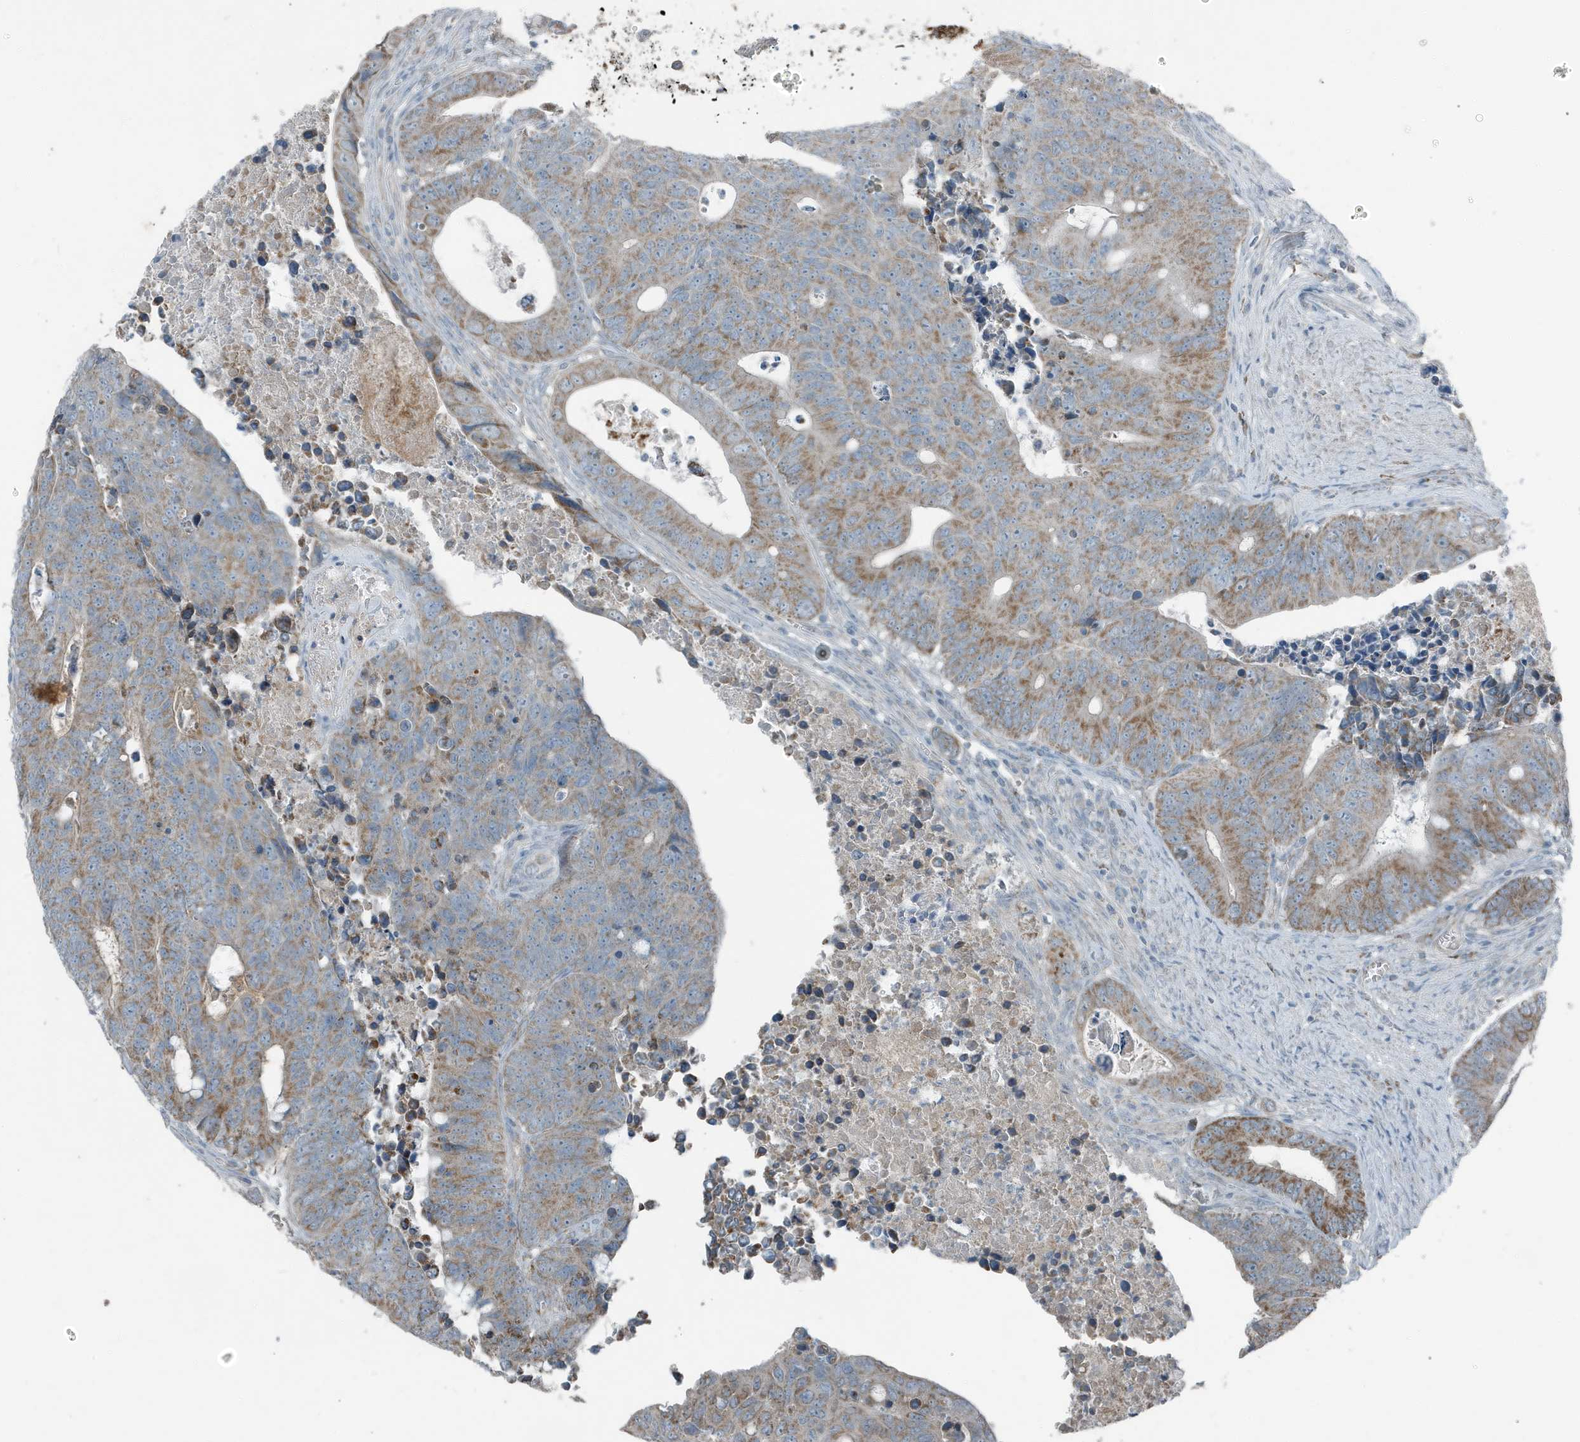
{"staining": {"intensity": "moderate", "quantity": ">75%", "location": "cytoplasmic/membranous"}, "tissue": "colorectal cancer", "cell_type": "Tumor cells", "image_type": "cancer", "snomed": [{"axis": "morphology", "description": "Adenocarcinoma, NOS"}, {"axis": "topography", "description": "Colon"}], "caption": "Immunohistochemistry micrograph of colorectal cancer stained for a protein (brown), which demonstrates medium levels of moderate cytoplasmic/membranous expression in approximately >75% of tumor cells.", "gene": "MT-CYB", "patient": {"sex": "male", "age": 87}}